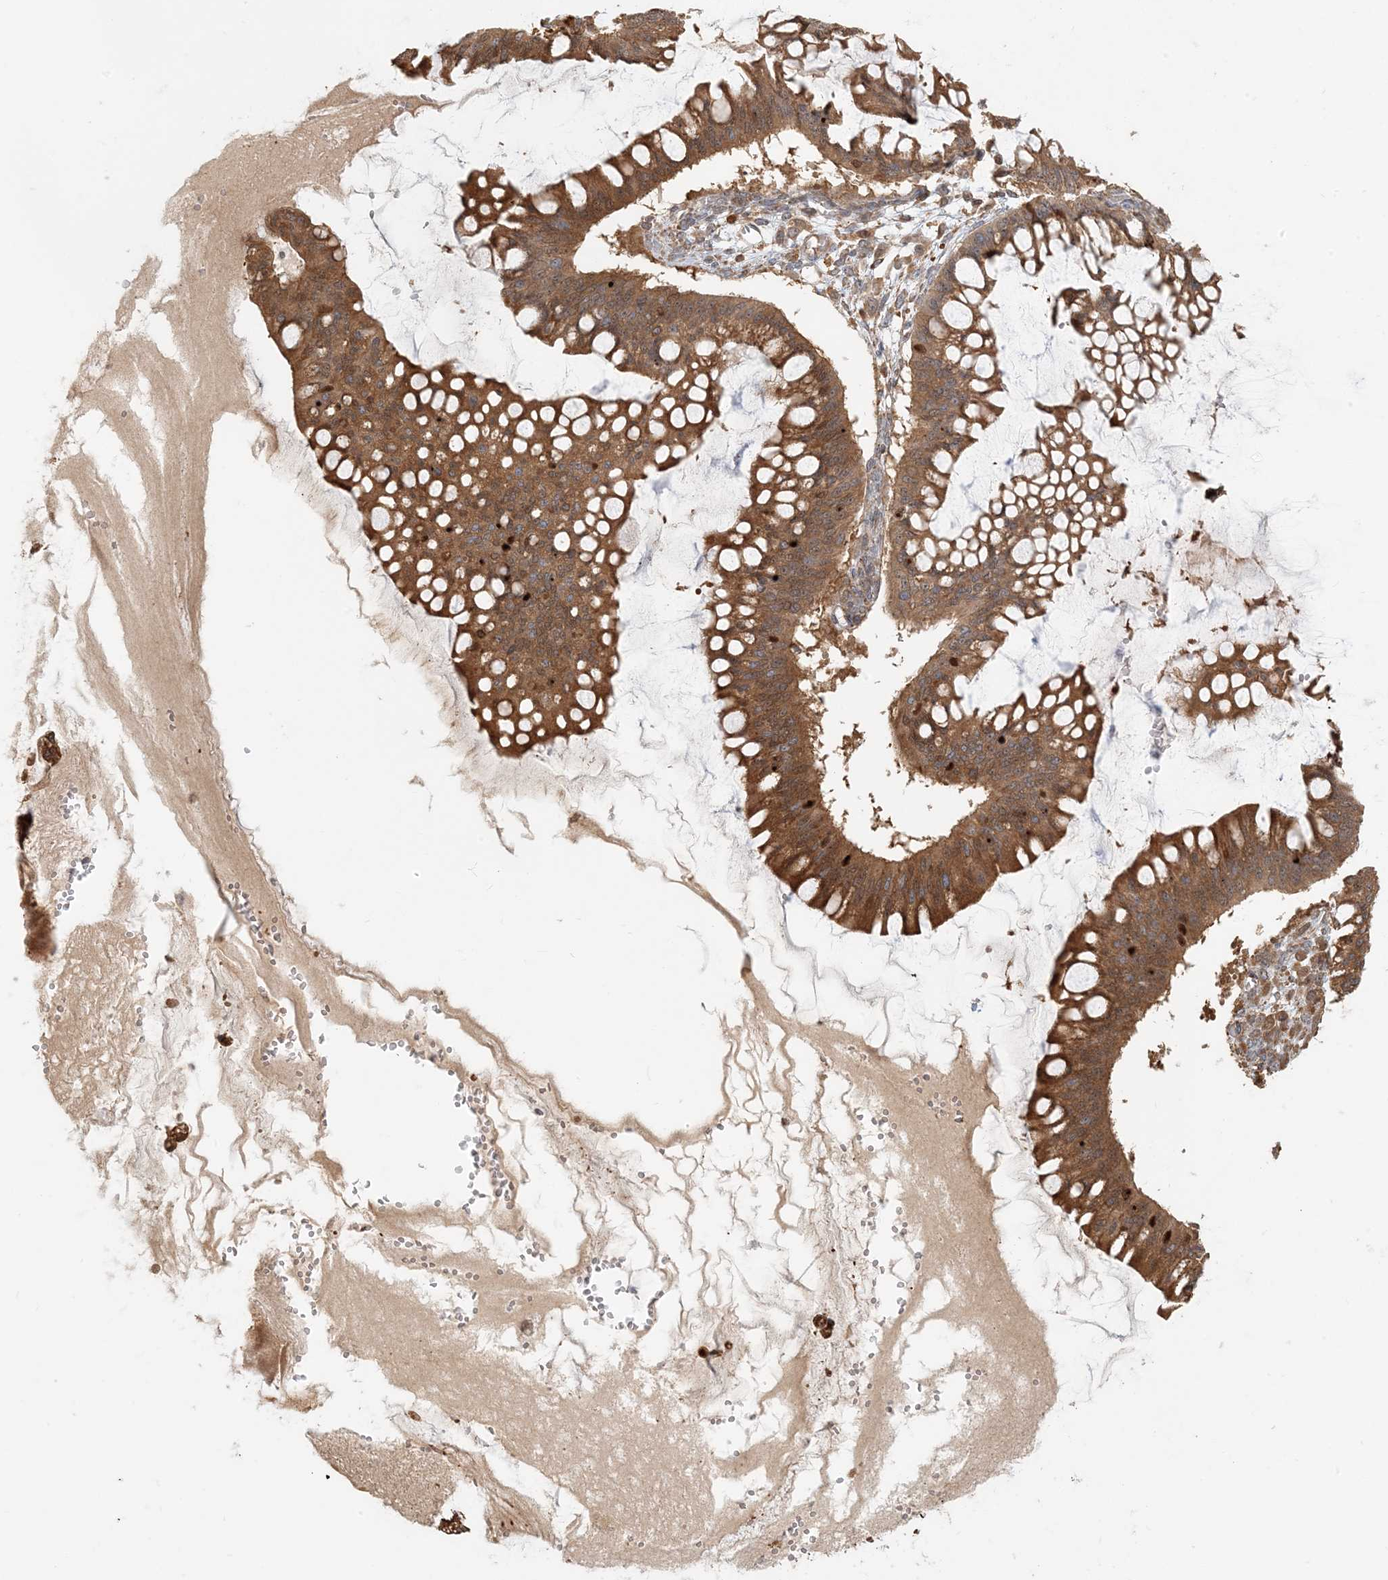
{"staining": {"intensity": "moderate", "quantity": ">75%", "location": "cytoplasmic/membranous"}, "tissue": "ovarian cancer", "cell_type": "Tumor cells", "image_type": "cancer", "snomed": [{"axis": "morphology", "description": "Cystadenocarcinoma, mucinous, NOS"}, {"axis": "topography", "description": "Ovary"}], "caption": "A micrograph of ovarian mucinous cystadenocarcinoma stained for a protein exhibits moderate cytoplasmic/membranous brown staining in tumor cells.", "gene": "HNMT", "patient": {"sex": "female", "age": 73}}